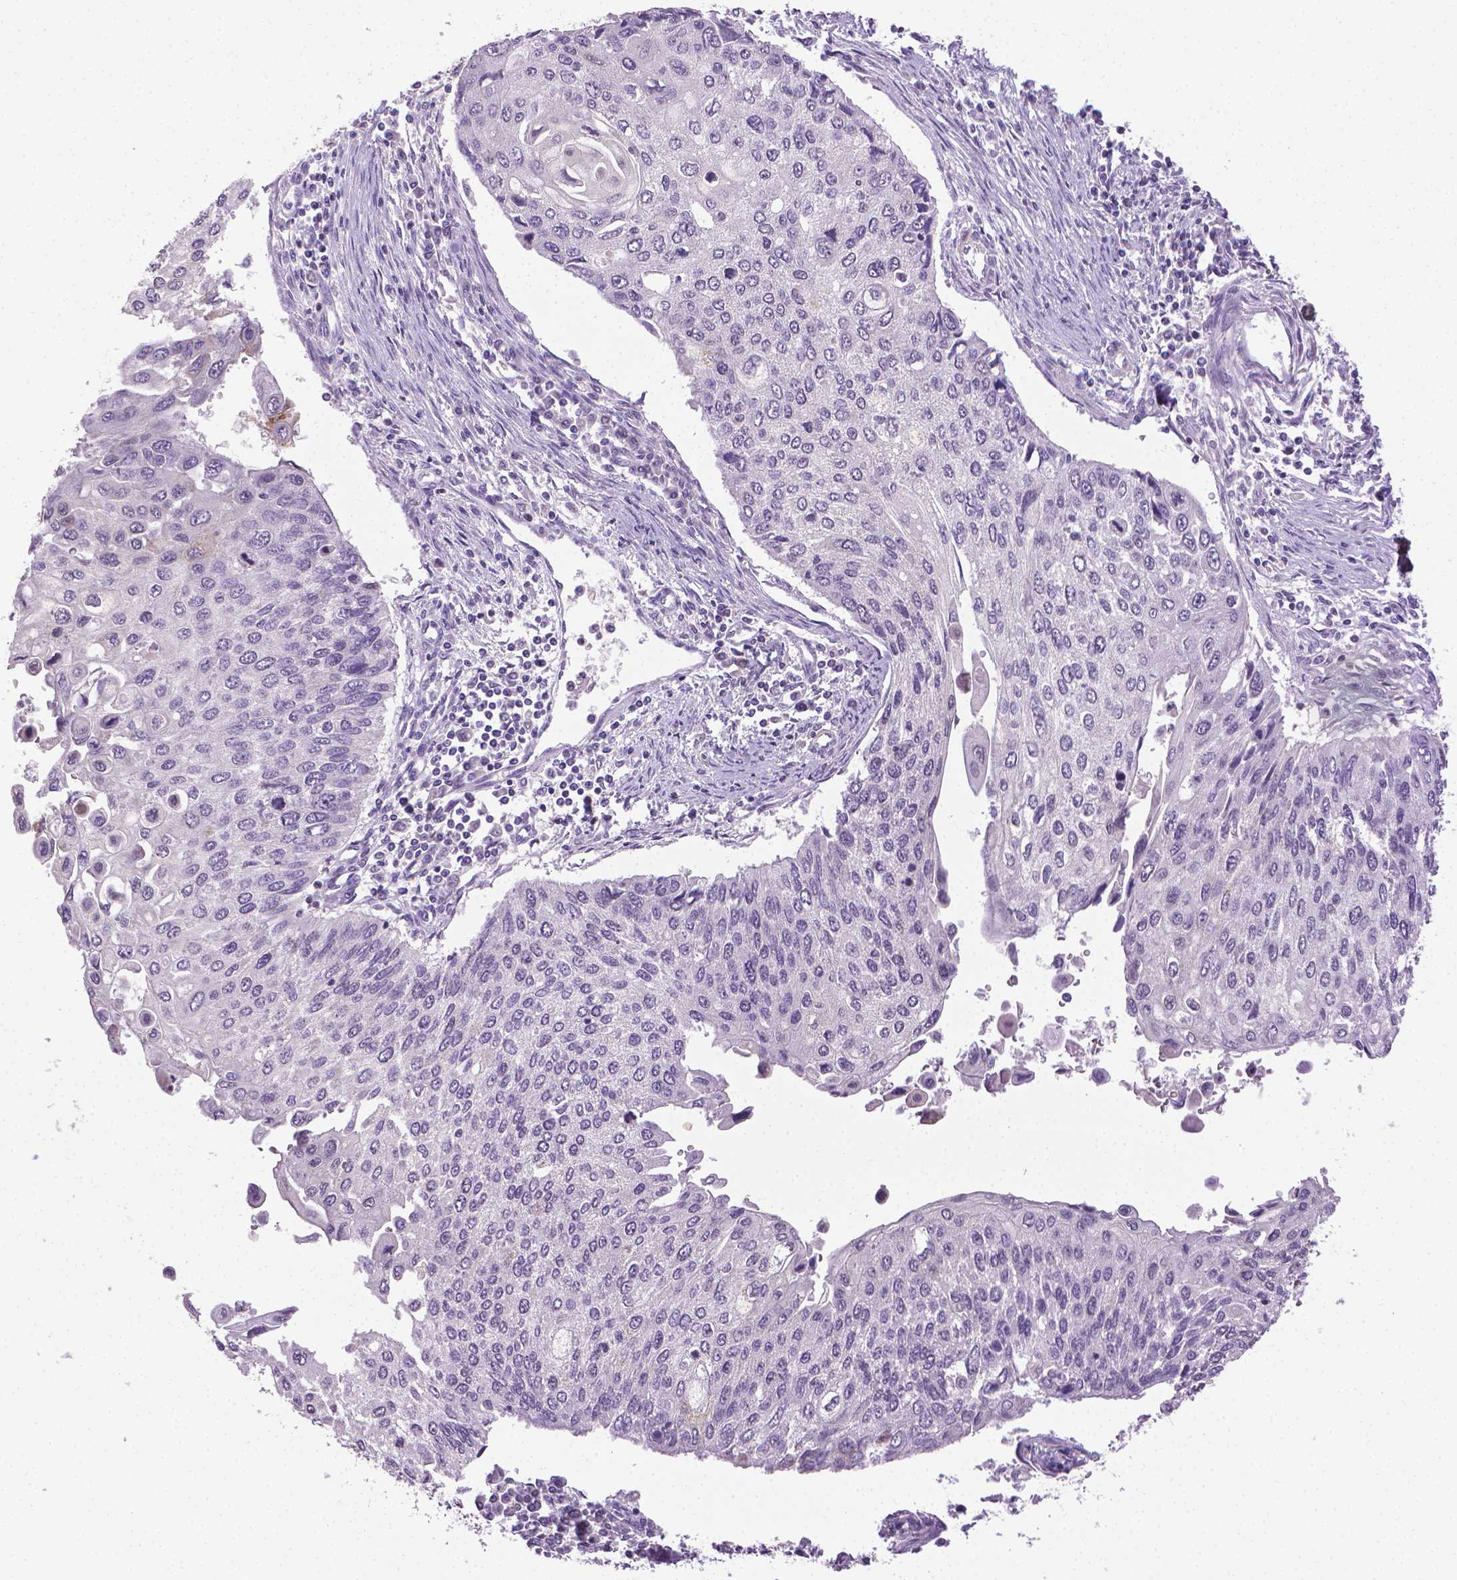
{"staining": {"intensity": "negative", "quantity": "none", "location": "none"}, "tissue": "lung cancer", "cell_type": "Tumor cells", "image_type": "cancer", "snomed": [{"axis": "morphology", "description": "Squamous cell carcinoma, NOS"}, {"axis": "morphology", "description": "Squamous cell carcinoma, metastatic, NOS"}, {"axis": "topography", "description": "Lung"}], "caption": "A high-resolution image shows immunohistochemistry (IHC) staining of metastatic squamous cell carcinoma (lung), which shows no significant expression in tumor cells.", "gene": "CDKN2D", "patient": {"sex": "male", "age": 63}}